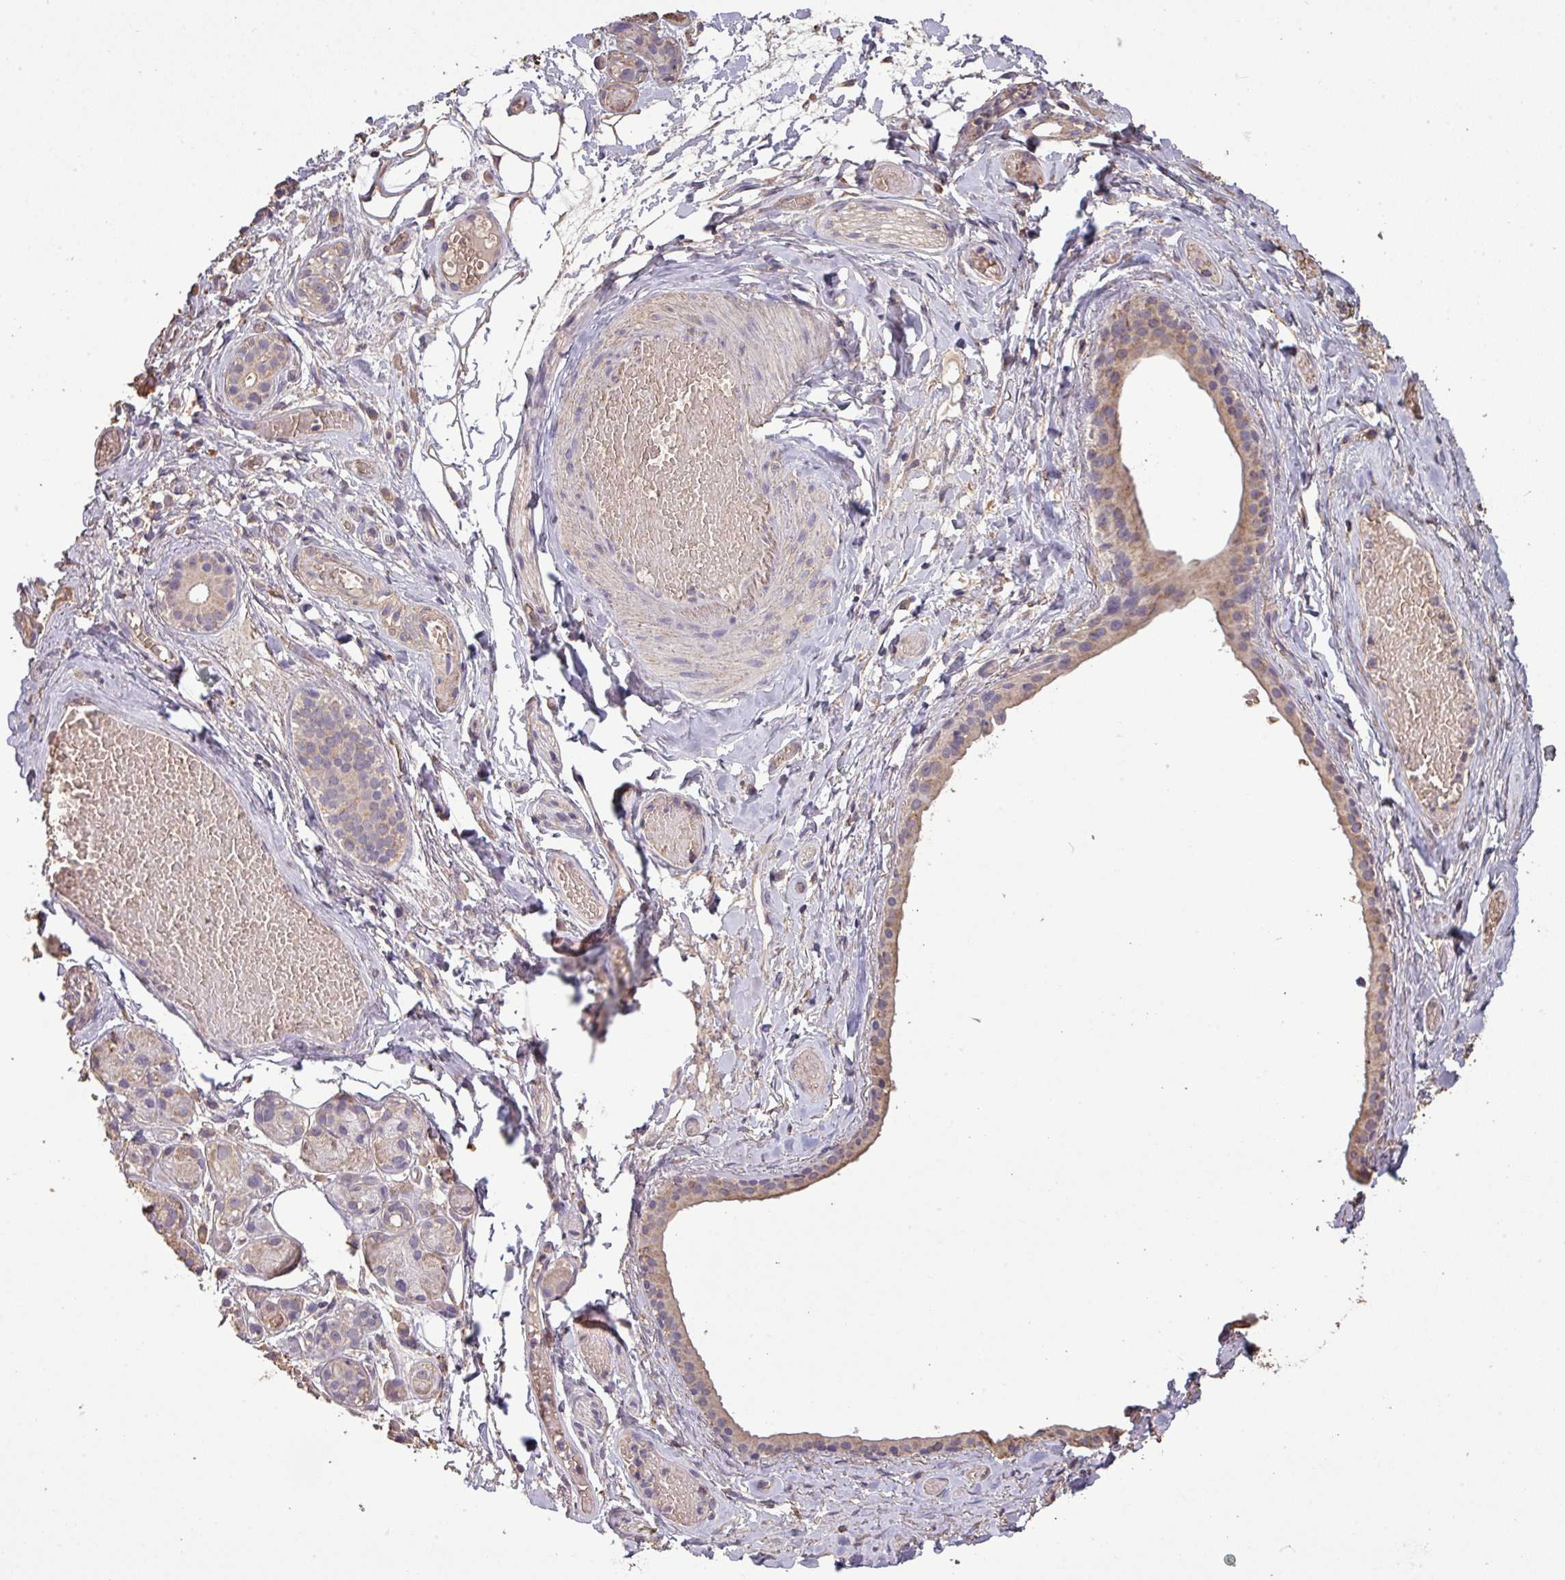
{"staining": {"intensity": "weak", "quantity": "25%-75%", "location": "cytoplasmic/membranous"}, "tissue": "salivary gland", "cell_type": "Glandular cells", "image_type": "normal", "snomed": [{"axis": "morphology", "description": "Normal tissue, NOS"}, {"axis": "topography", "description": "Salivary gland"}], "caption": "A brown stain labels weak cytoplasmic/membranous expression of a protein in glandular cells of normal human salivary gland.", "gene": "CAMK2A", "patient": {"sex": "male", "age": 82}}